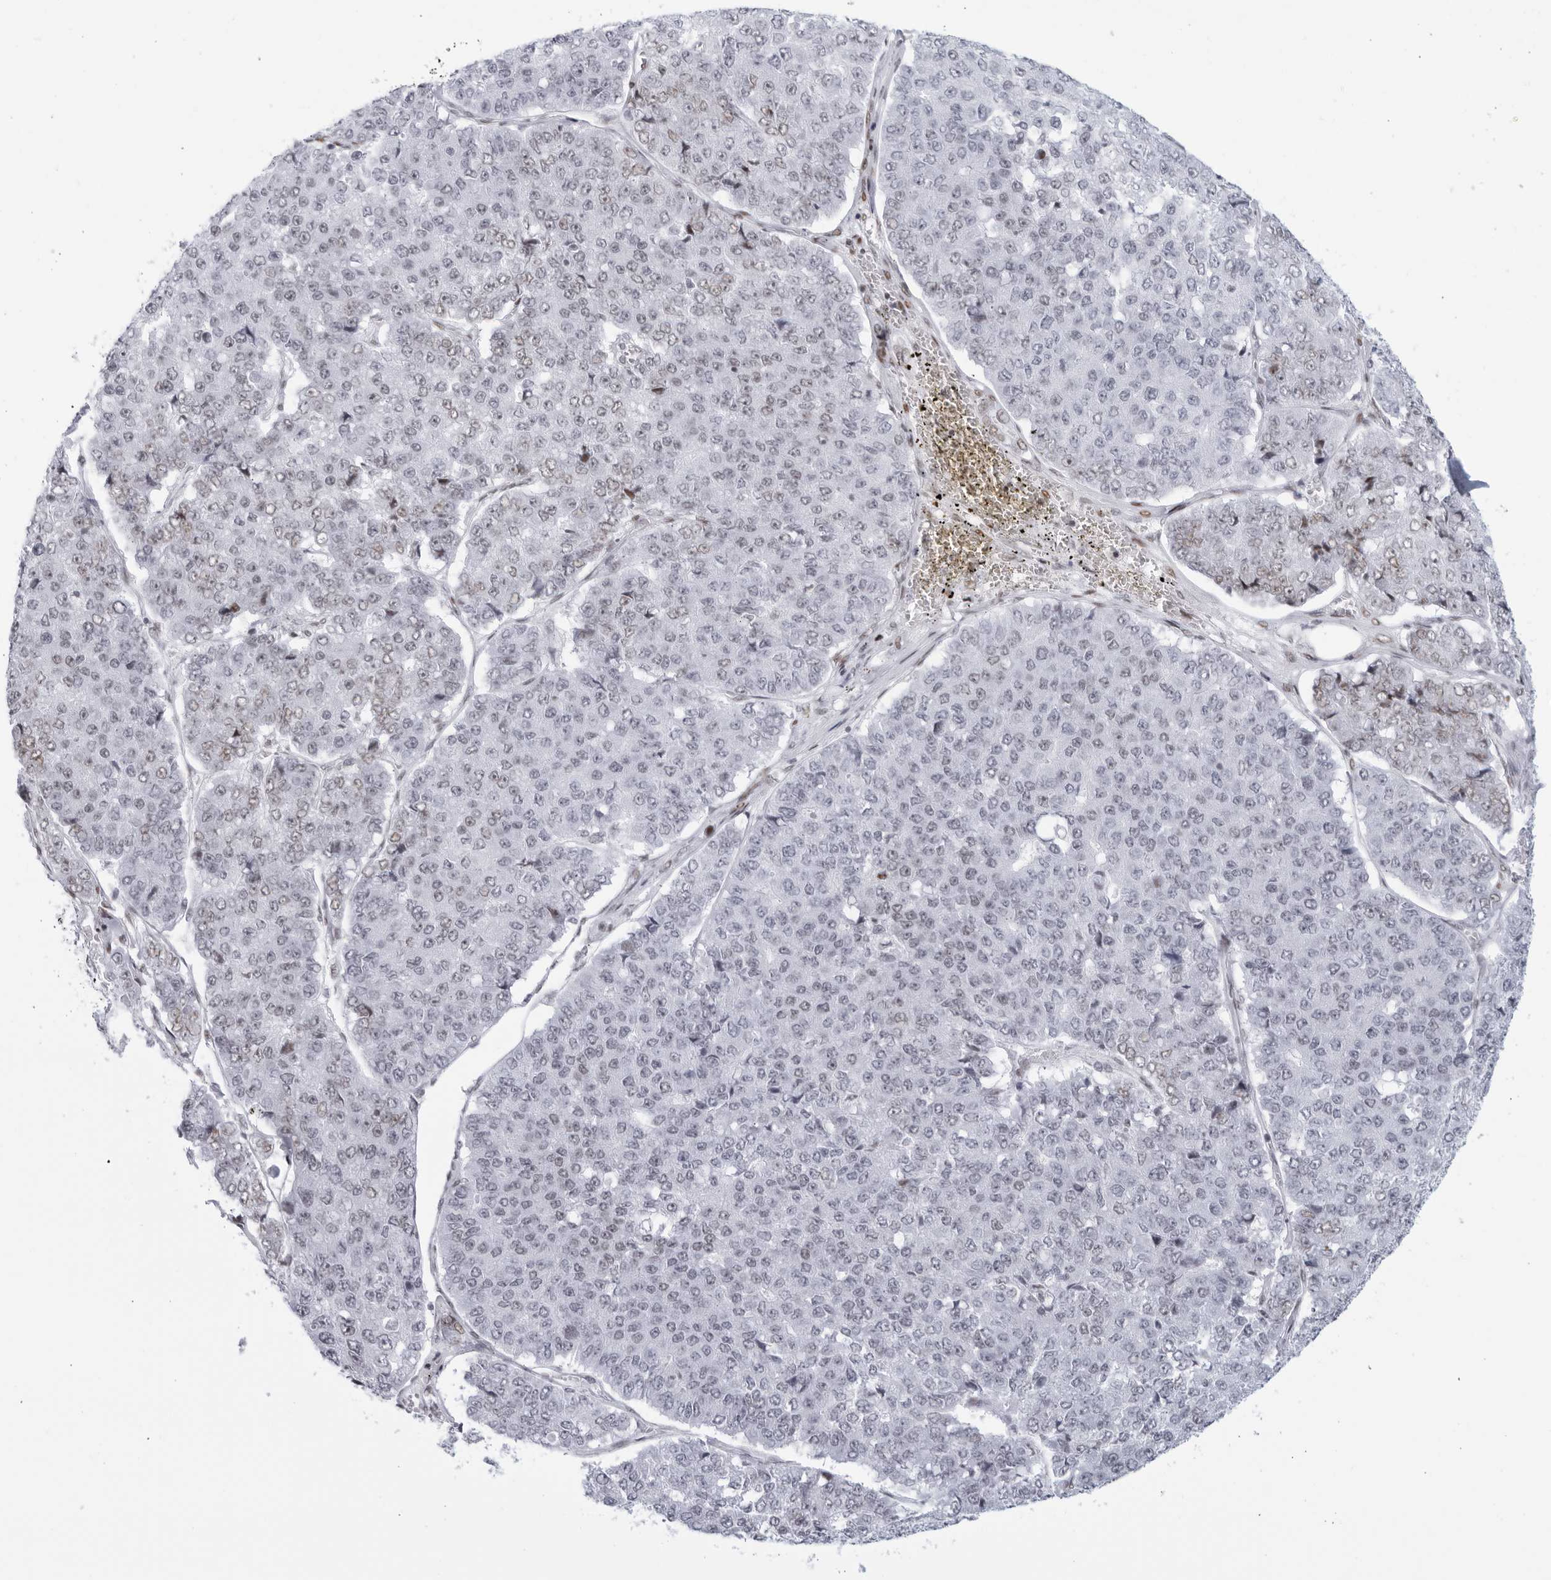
{"staining": {"intensity": "weak", "quantity": "<25%", "location": "nuclear"}, "tissue": "pancreatic cancer", "cell_type": "Tumor cells", "image_type": "cancer", "snomed": [{"axis": "morphology", "description": "Adenocarcinoma, NOS"}, {"axis": "topography", "description": "Pancreas"}], "caption": "DAB (3,3'-diaminobenzidine) immunohistochemical staining of human adenocarcinoma (pancreatic) displays no significant staining in tumor cells.", "gene": "HP1BP3", "patient": {"sex": "male", "age": 50}}